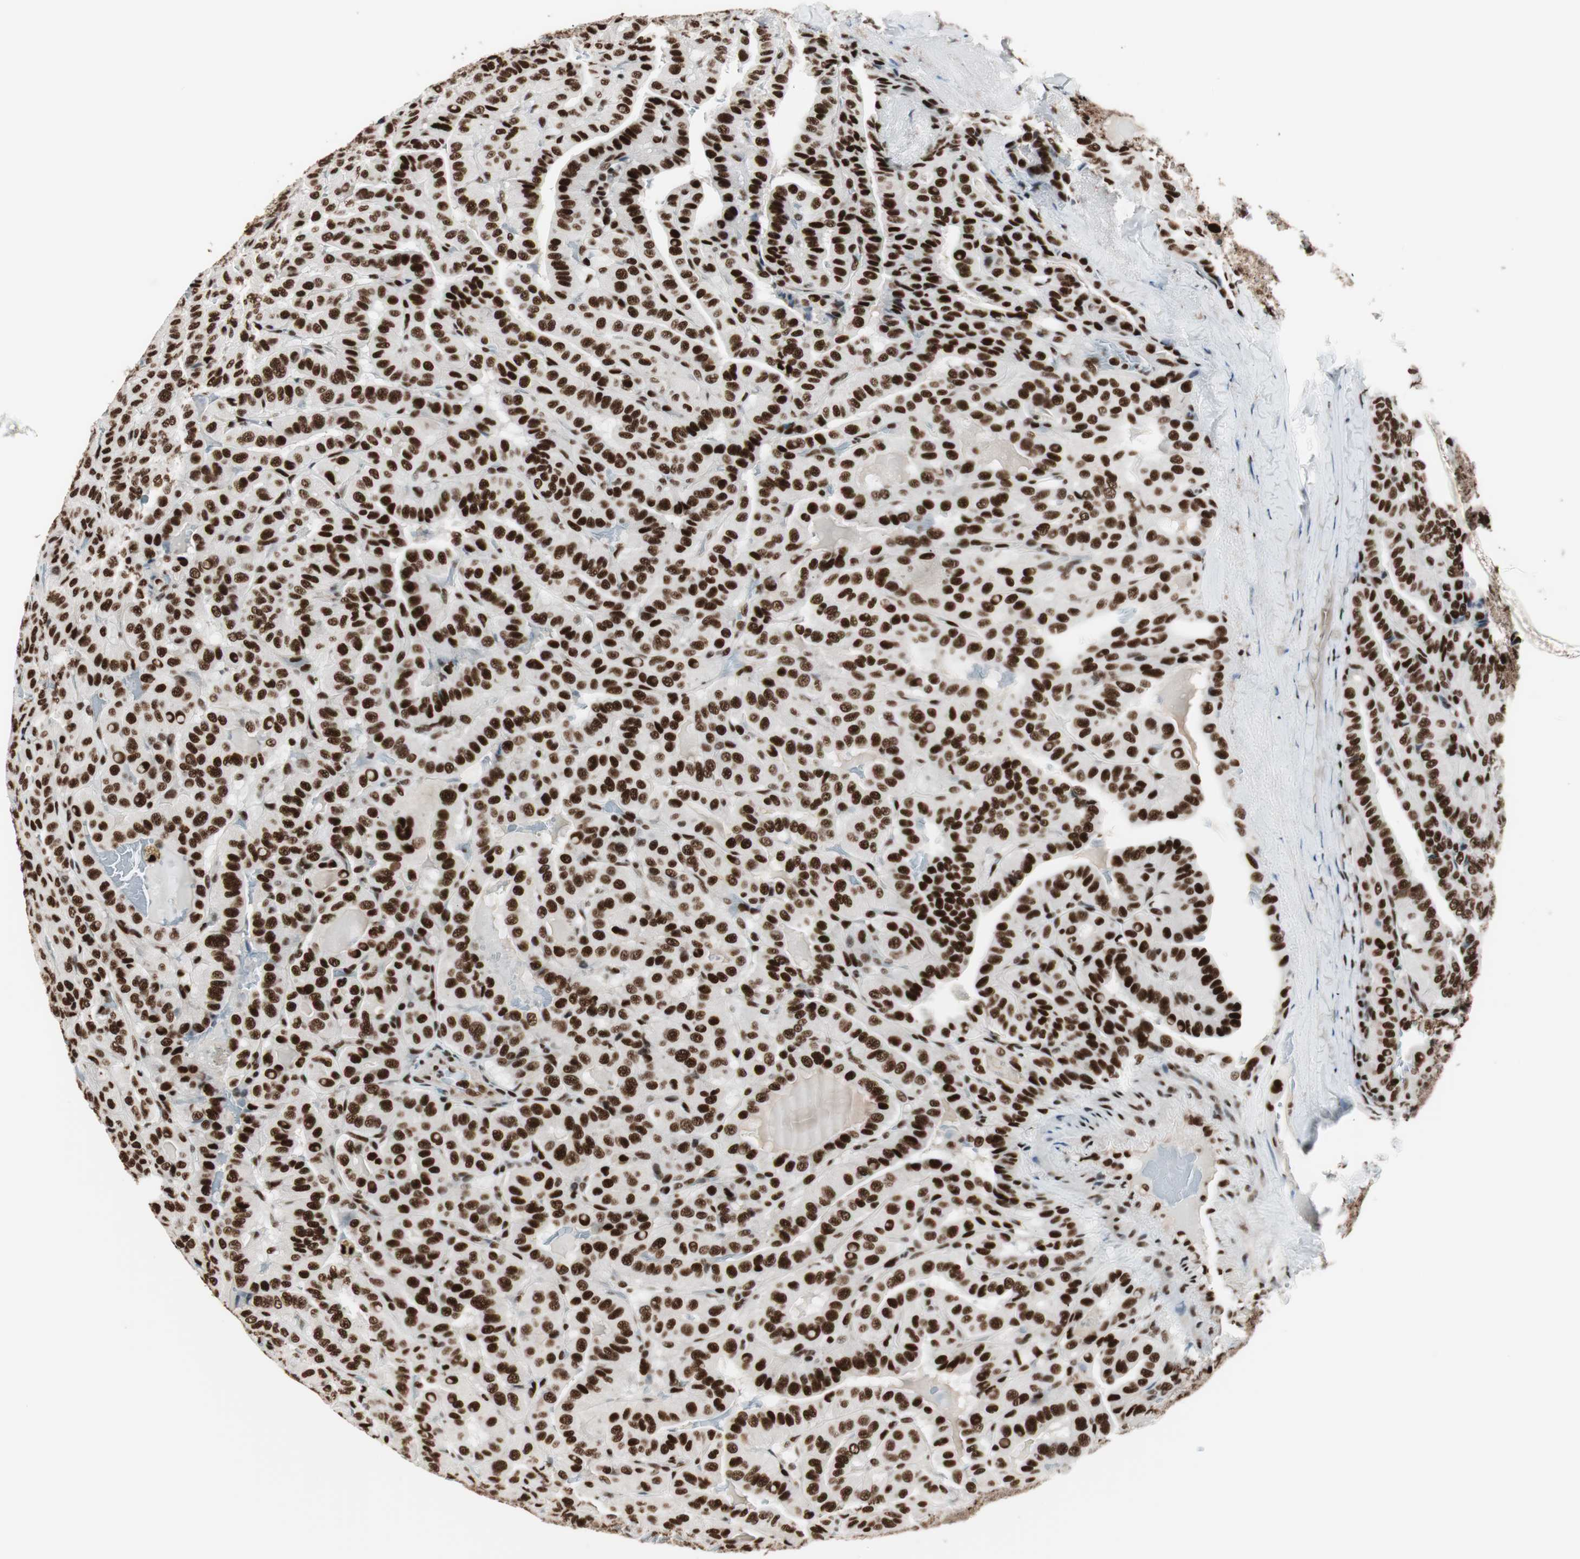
{"staining": {"intensity": "strong", "quantity": ">75%", "location": "nuclear"}, "tissue": "thyroid cancer", "cell_type": "Tumor cells", "image_type": "cancer", "snomed": [{"axis": "morphology", "description": "Papillary adenocarcinoma, NOS"}, {"axis": "topography", "description": "Thyroid gland"}], "caption": "About >75% of tumor cells in human papillary adenocarcinoma (thyroid) exhibit strong nuclear protein expression as visualized by brown immunohistochemical staining.", "gene": "PSME3", "patient": {"sex": "male", "age": 77}}